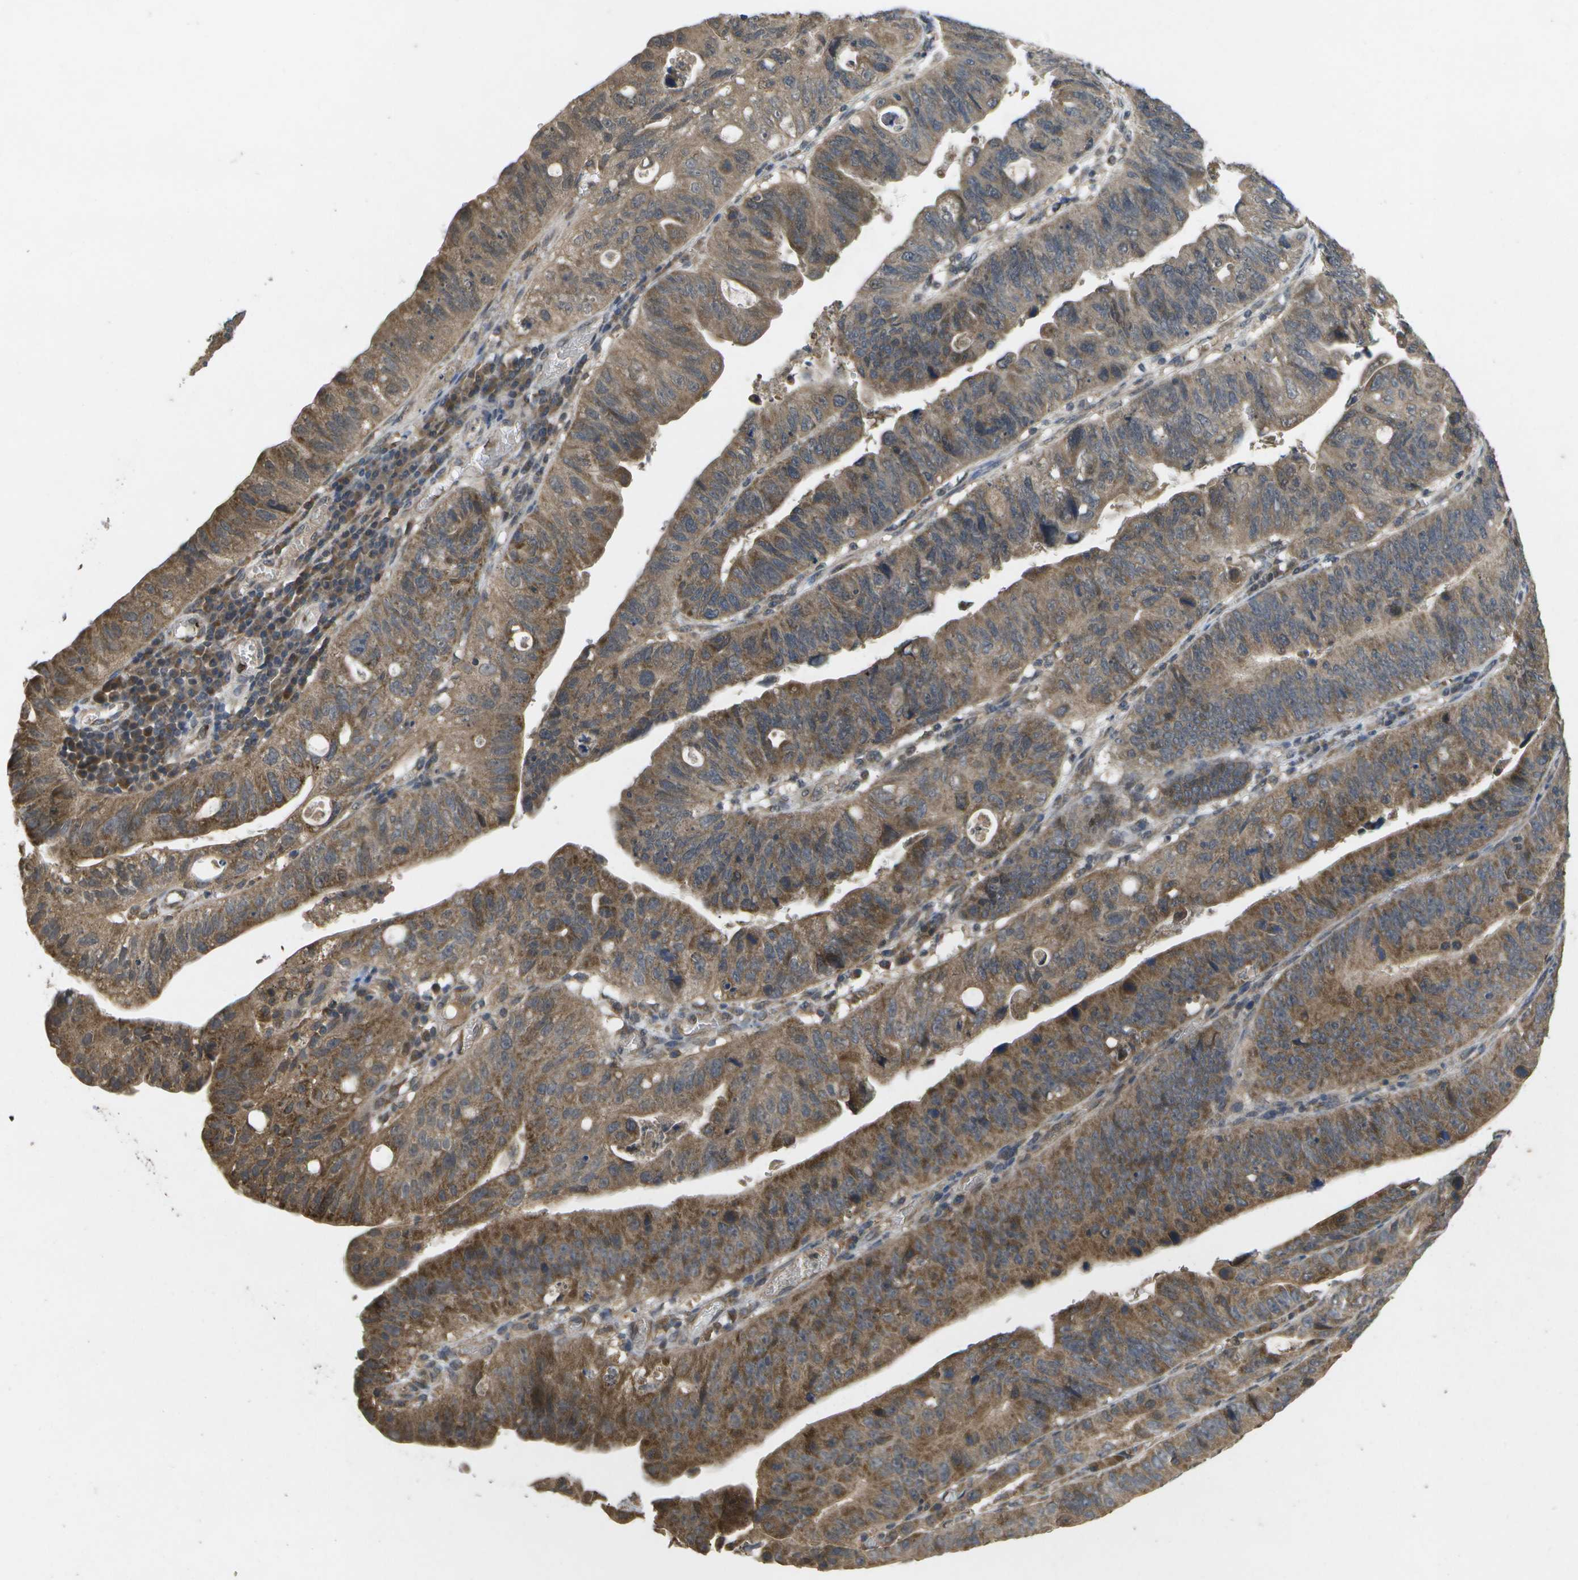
{"staining": {"intensity": "moderate", "quantity": ">75%", "location": "cytoplasmic/membranous"}, "tissue": "stomach cancer", "cell_type": "Tumor cells", "image_type": "cancer", "snomed": [{"axis": "morphology", "description": "Adenocarcinoma, NOS"}, {"axis": "topography", "description": "Stomach"}], "caption": "Immunohistochemistry (IHC) (DAB (3,3'-diaminobenzidine)) staining of stomach cancer demonstrates moderate cytoplasmic/membranous protein staining in approximately >75% of tumor cells.", "gene": "ALAS1", "patient": {"sex": "male", "age": 59}}